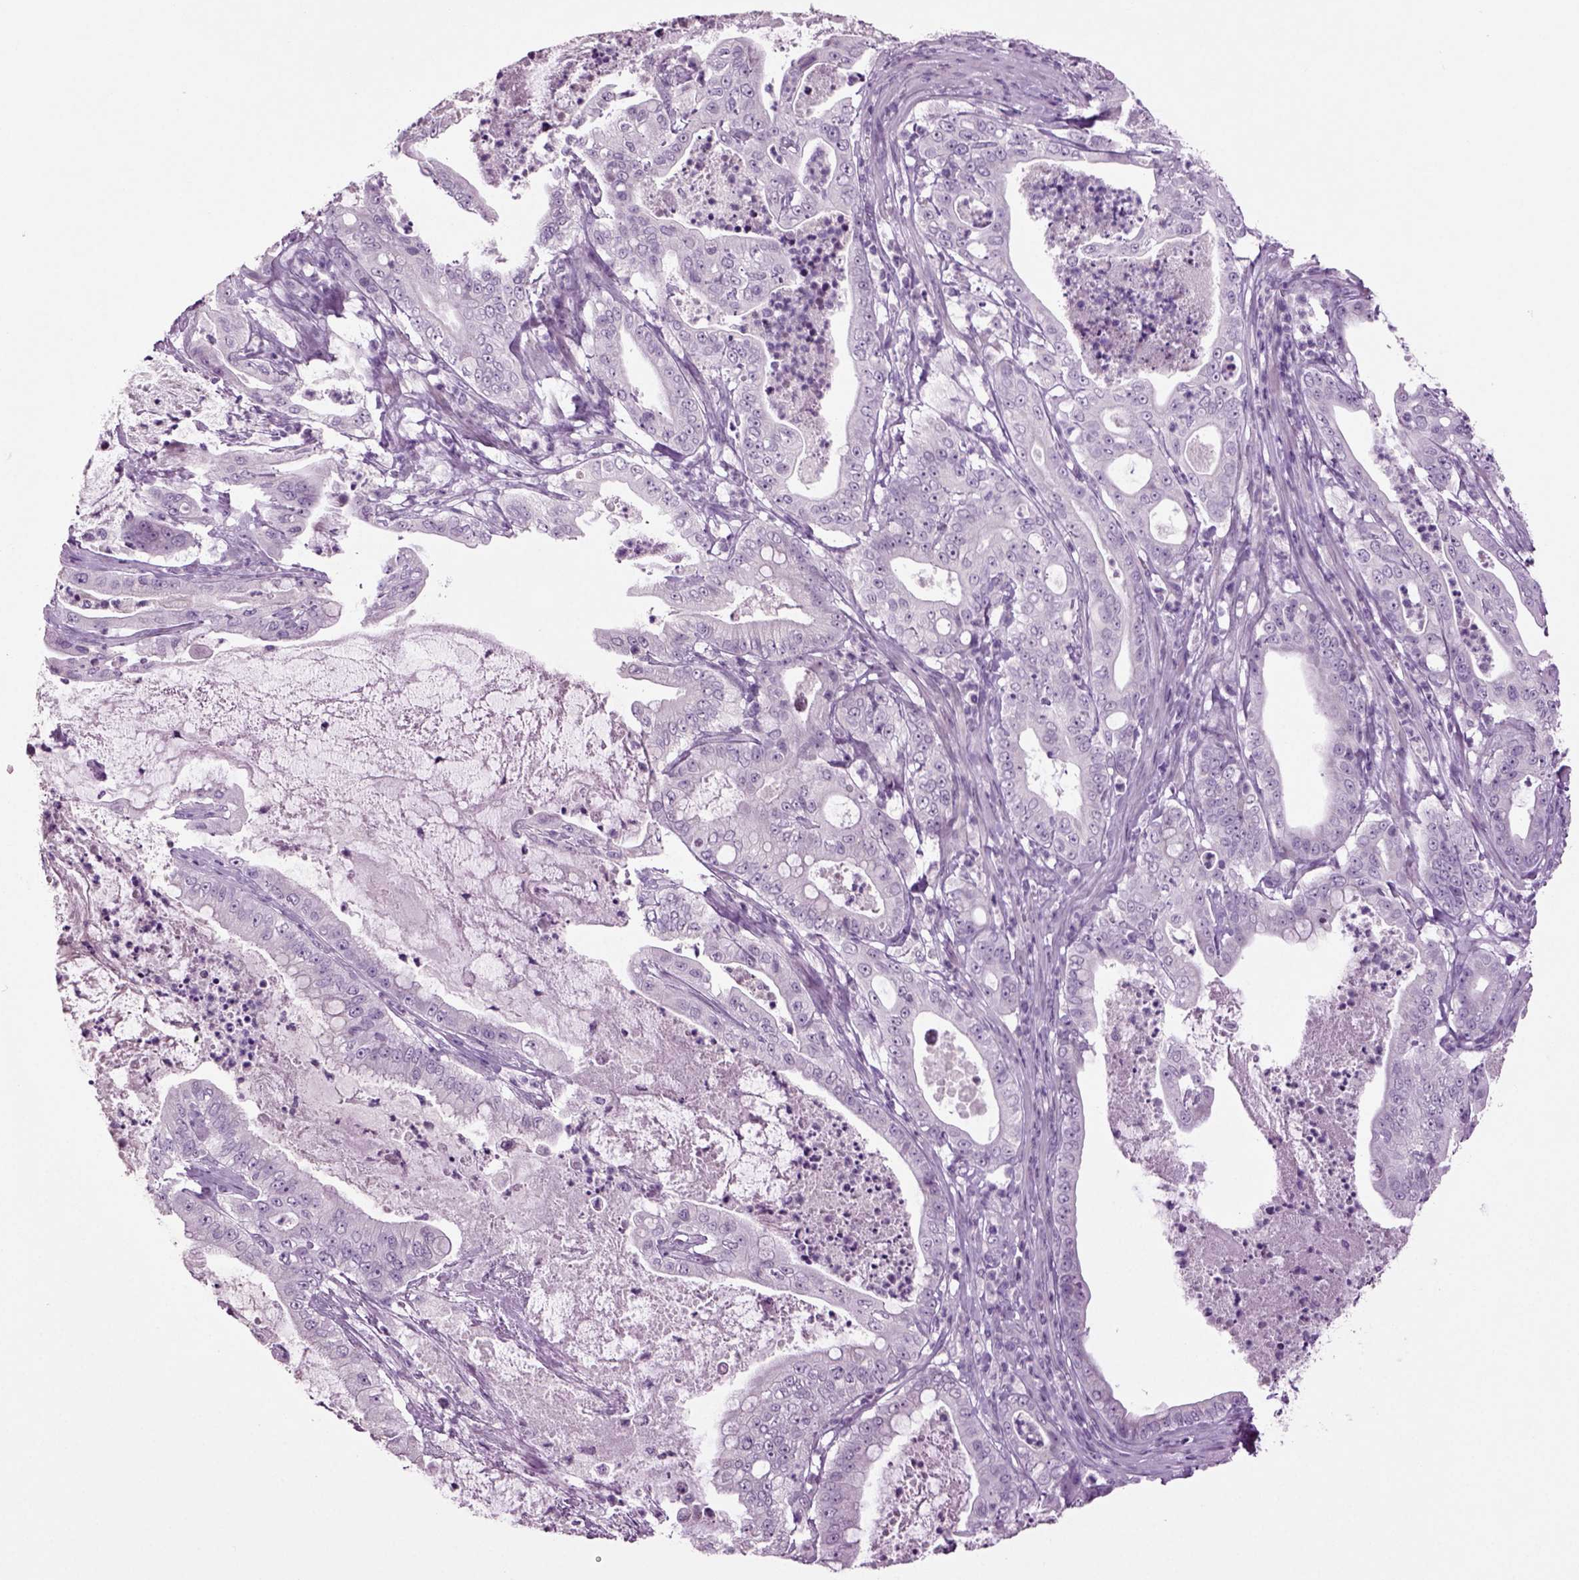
{"staining": {"intensity": "negative", "quantity": "none", "location": "none"}, "tissue": "pancreatic cancer", "cell_type": "Tumor cells", "image_type": "cancer", "snomed": [{"axis": "morphology", "description": "Adenocarcinoma, NOS"}, {"axis": "topography", "description": "Pancreas"}], "caption": "Protein analysis of pancreatic cancer (adenocarcinoma) demonstrates no significant staining in tumor cells.", "gene": "SLC17A6", "patient": {"sex": "male", "age": 71}}